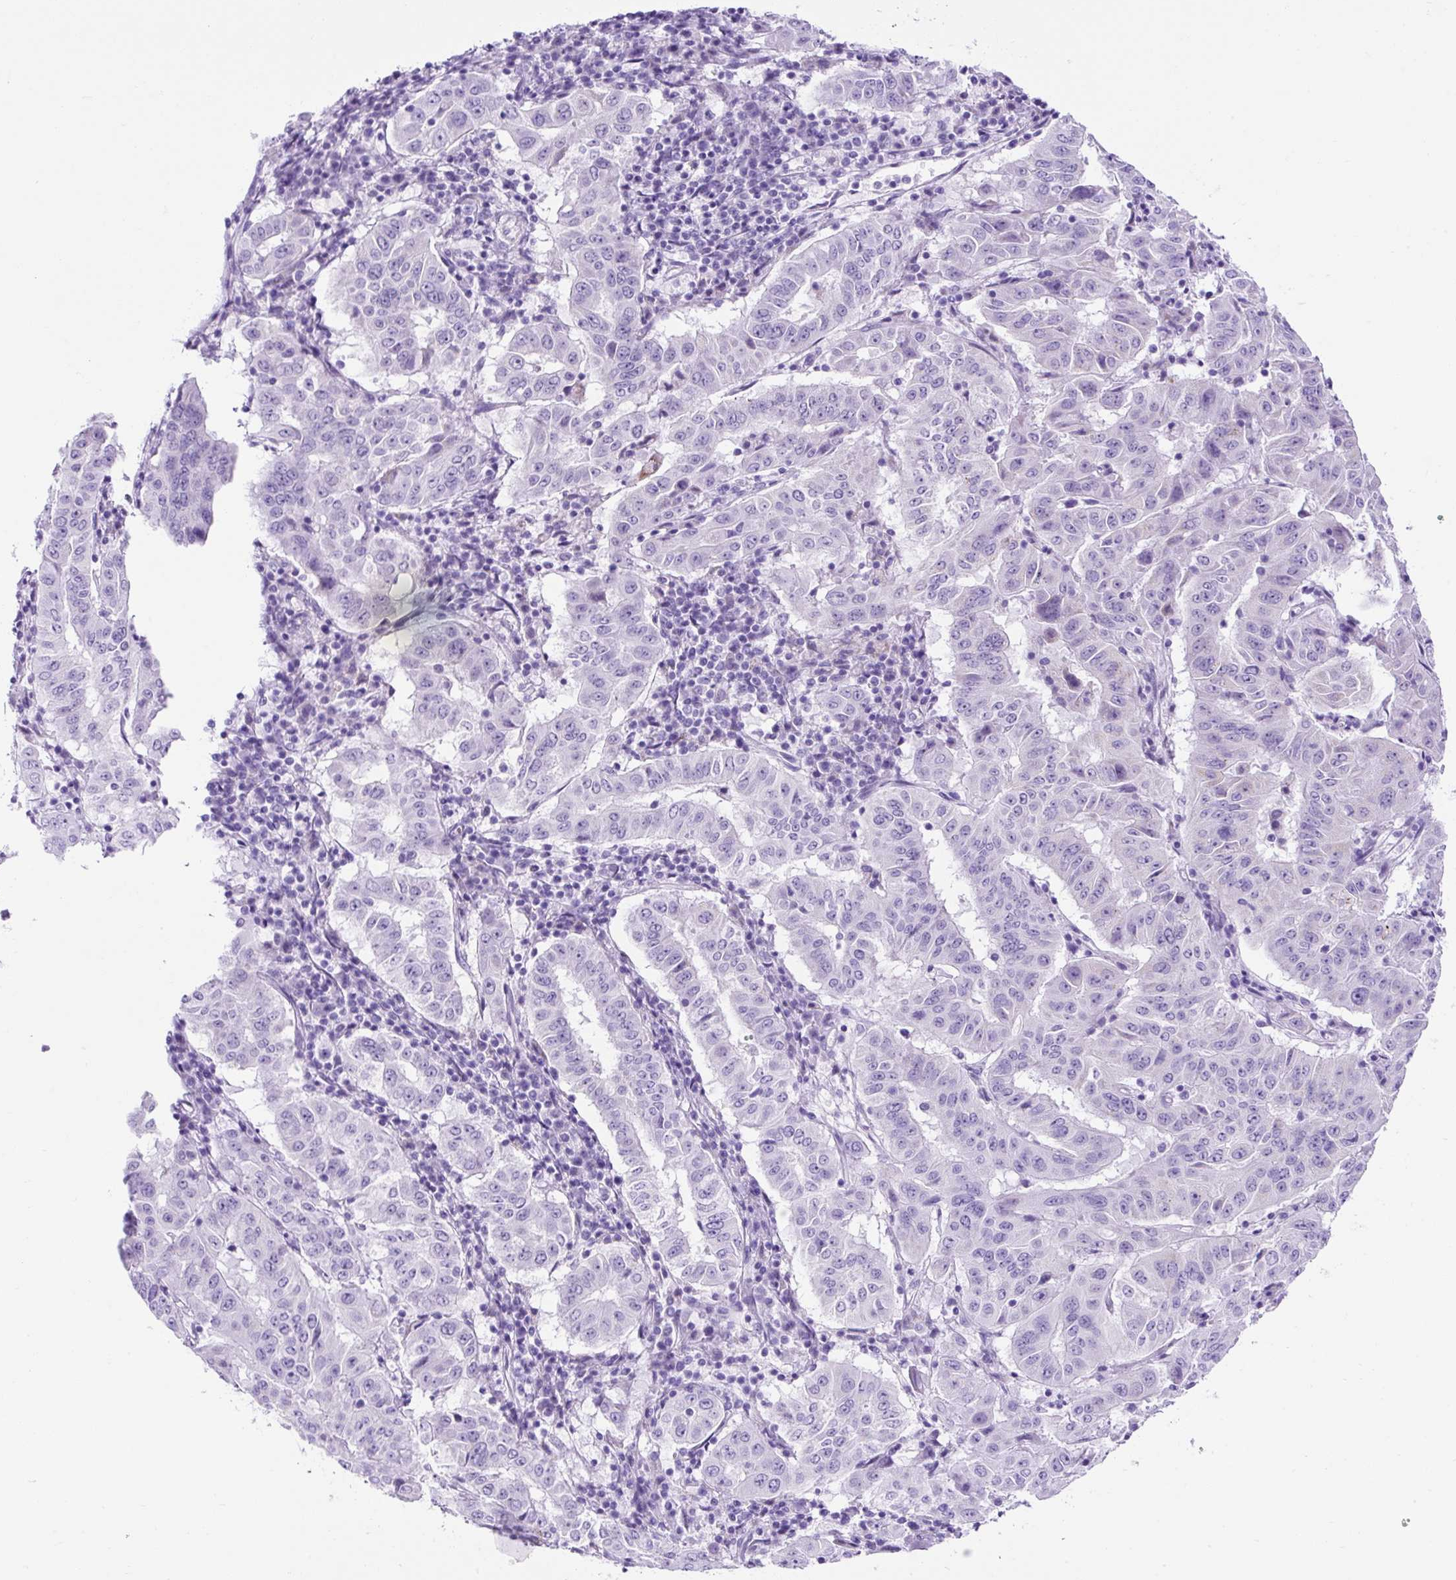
{"staining": {"intensity": "negative", "quantity": "none", "location": "none"}, "tissue": "pancreatic cancer", "cell_type": "Tumor cells", "image_type": "cancer", "snomed": [{"axis": "morphology", "description": "Adenocarcinoma, NOS"}, {"axis": "topography", "description": "Pancreas"}], "caption": "Immunohistochemical staining of adenocarcinoma (pancreatic) shows no significant expression in tumor cells.", "gene": "KRT12", "patient": {"sex": "male", "age": 63}}